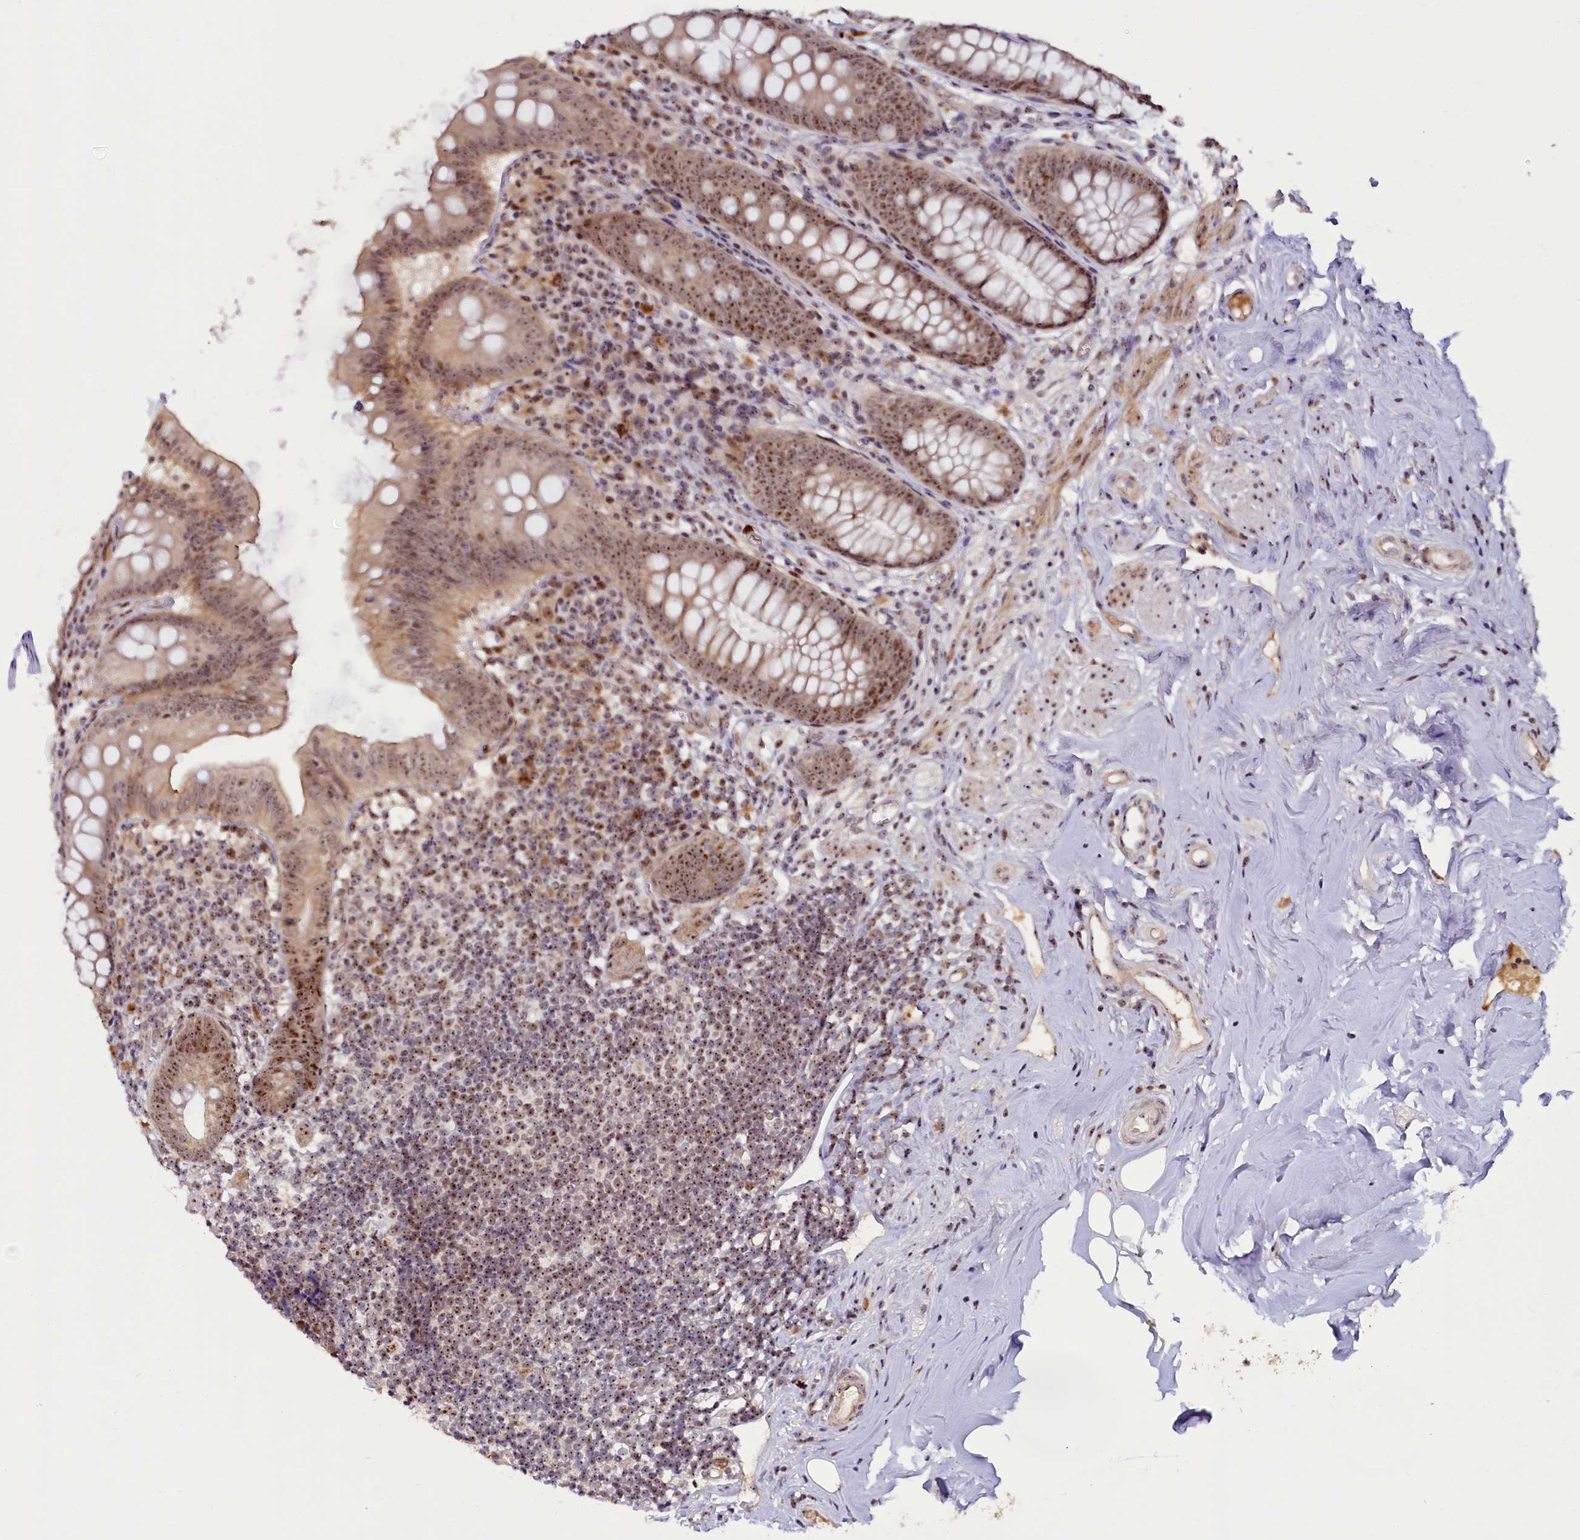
{"staining": {"intensity": "moderate", "quantity": ">75%", "location": "nuclear"}, "tissue": "appendix", "cell_type": "Glandular cells", "image_type": "normal", "snomed": [{"axis": "morphology", "description": "Normal tissue, NOS"}, {"axis": "topography", "description": "Appendix"}], "caption": "Protein expression analysis of unremarkable appendix reveals moderate nuclear positivity in approximately >75% of glandular cells. (DAB IHC with brightfield microscopy, high magnification).", "gene": "TCOF1", "patient": {"sex": "female", "age": 51}}